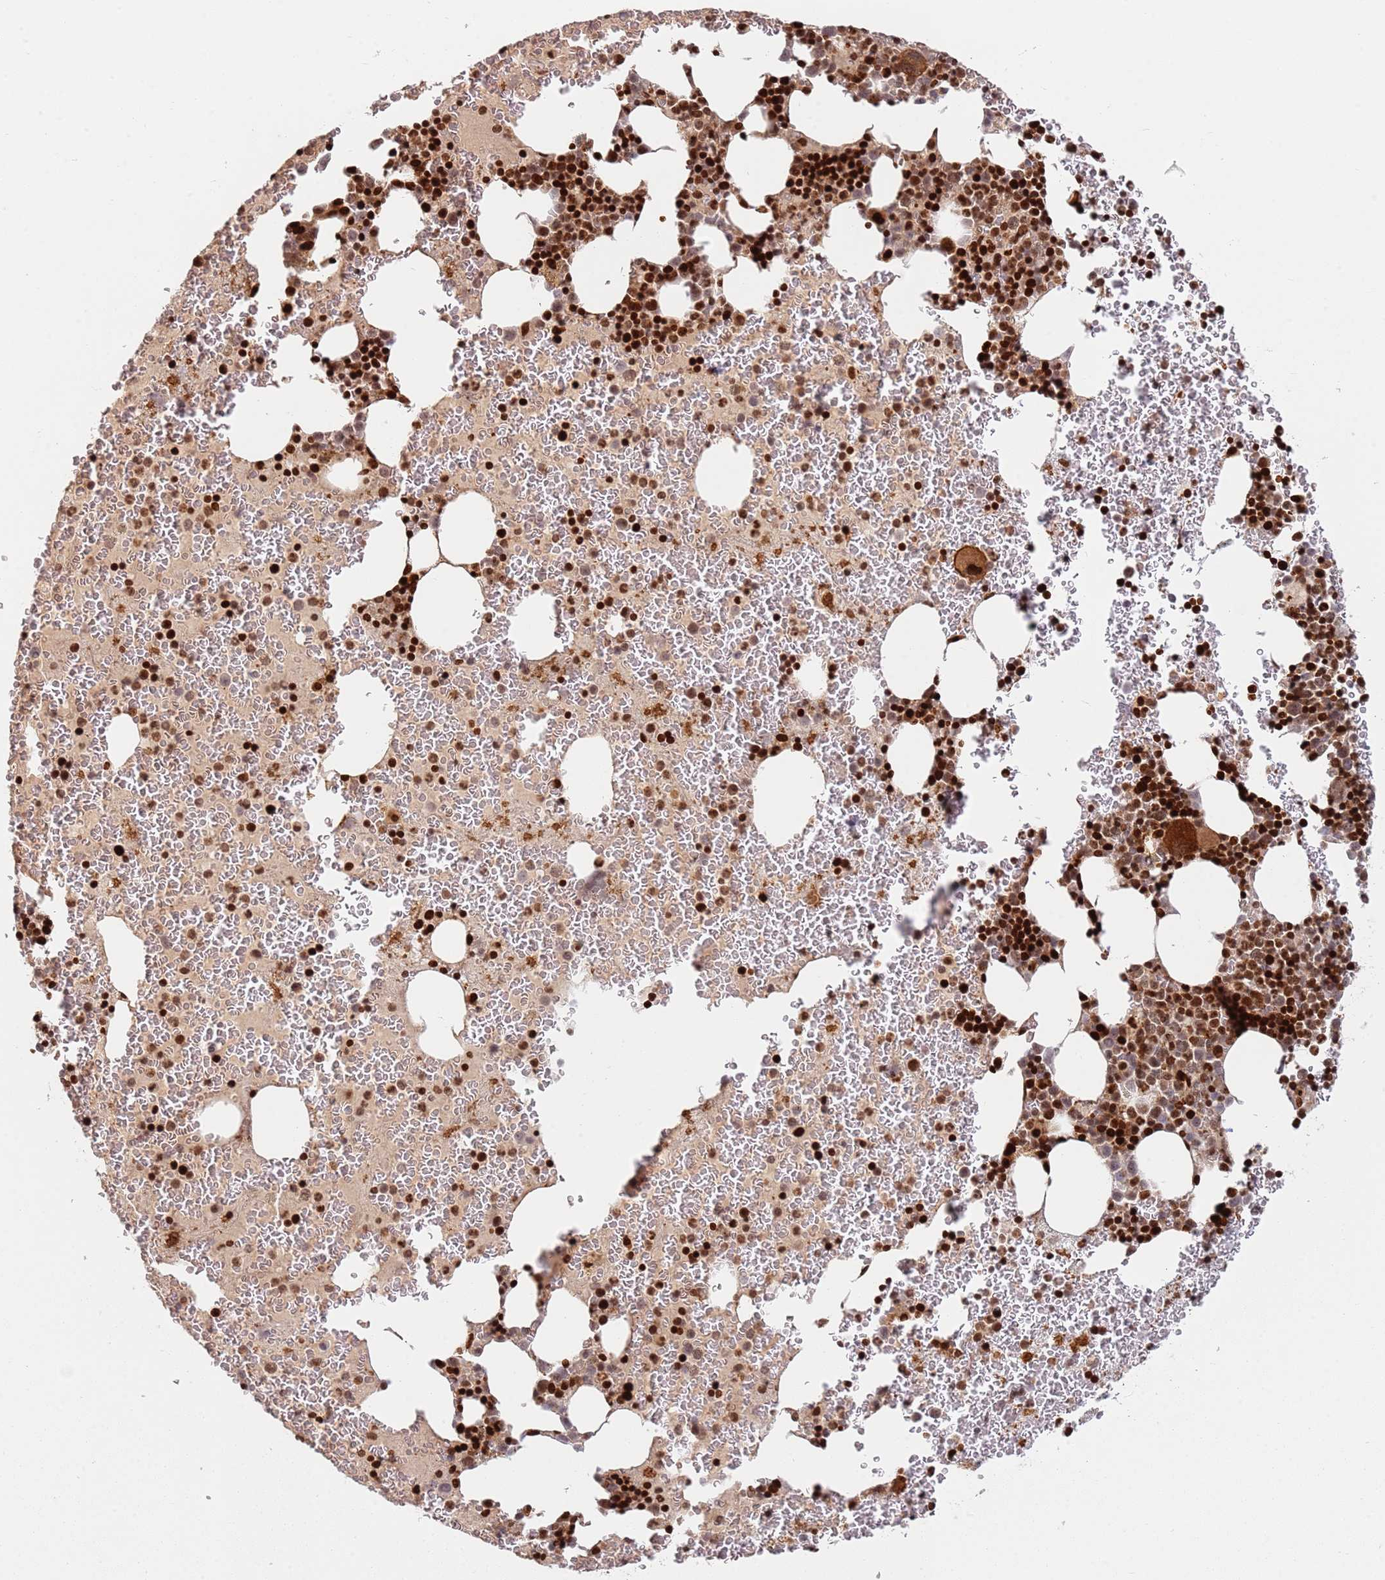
{"staining": {"intensity": "strong", "quantity": "25%-75%", "location": "nuclear"}, "tissue": "bone marrow", "cell_type": "Hematopoietic cells", "image_type": "normal", "snomed": [{"axis": "morphology", "description": "Normal tissue, NOS"}, {"axis": "topography", "description": "Bone marrow"}], "caption": "Unremarkable bone marrow demonstrates strong nuclear expression in approximately 25%-75% of hematopoietic cells.", "gene": "TMEM233", "patient": {"sex": "male", "age": 26}}